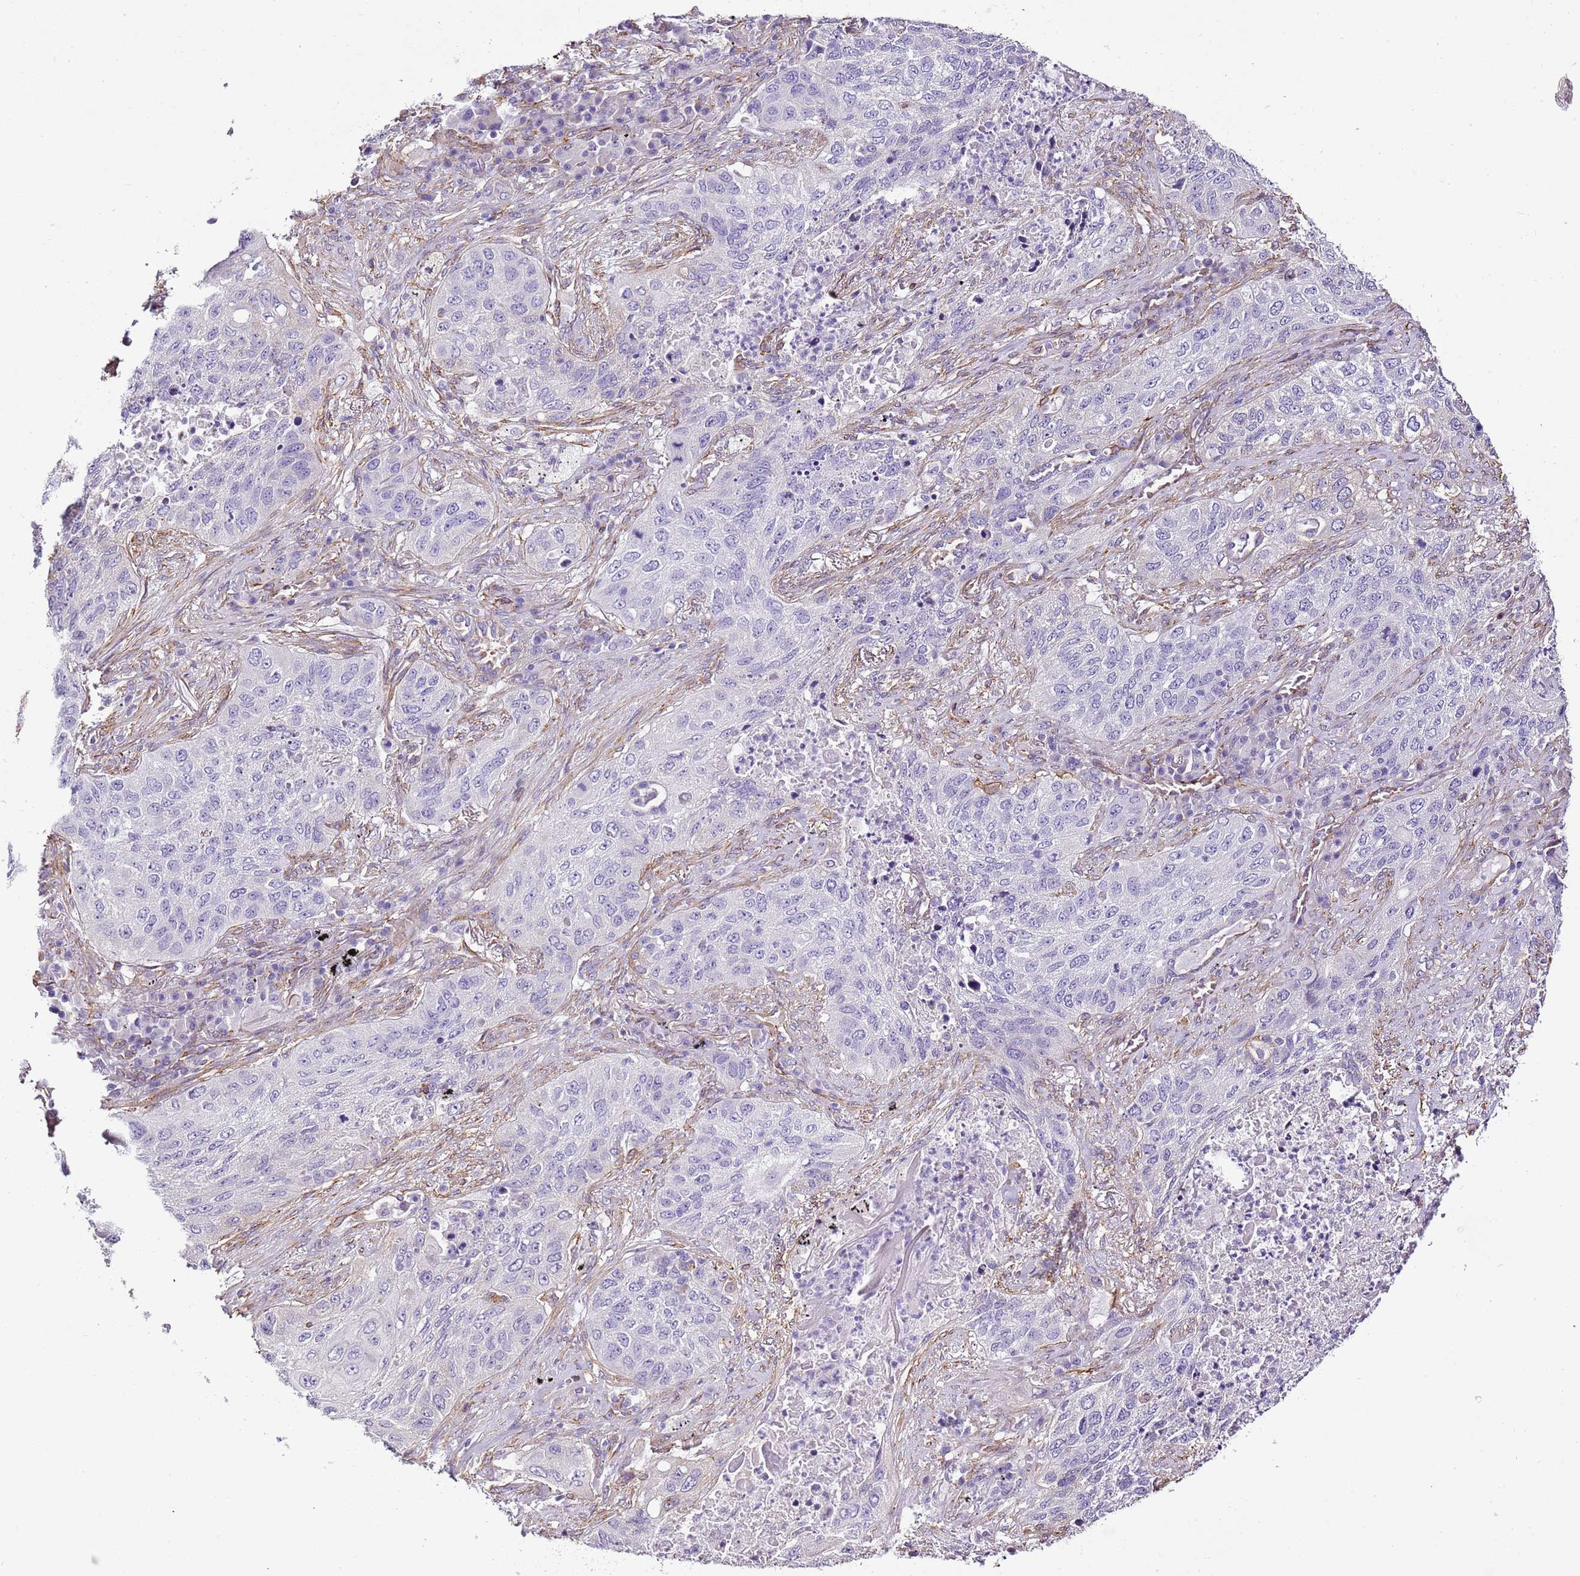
{"staining": {"intensity": "negative", "quantity": "none", "location": "none"}, "tissue": "lung cancer", "cell_type": "Tumor cells", "image_type": "cancer", "snomed": [{"axis": "morphology", "description": "Squamous cell carcinoma, NOS"}, {"axis": "topography", "description": "Lung"}], "caption": "High magnification brightfield microscopy of squamous cell carcinoma (lung) stained with DAB (brown) and counterstained with hematoxylin (blue): tumor cells show no significant expression.", "gene": "CTDSPL", "patient": {"sex": "female", "age": 63}}